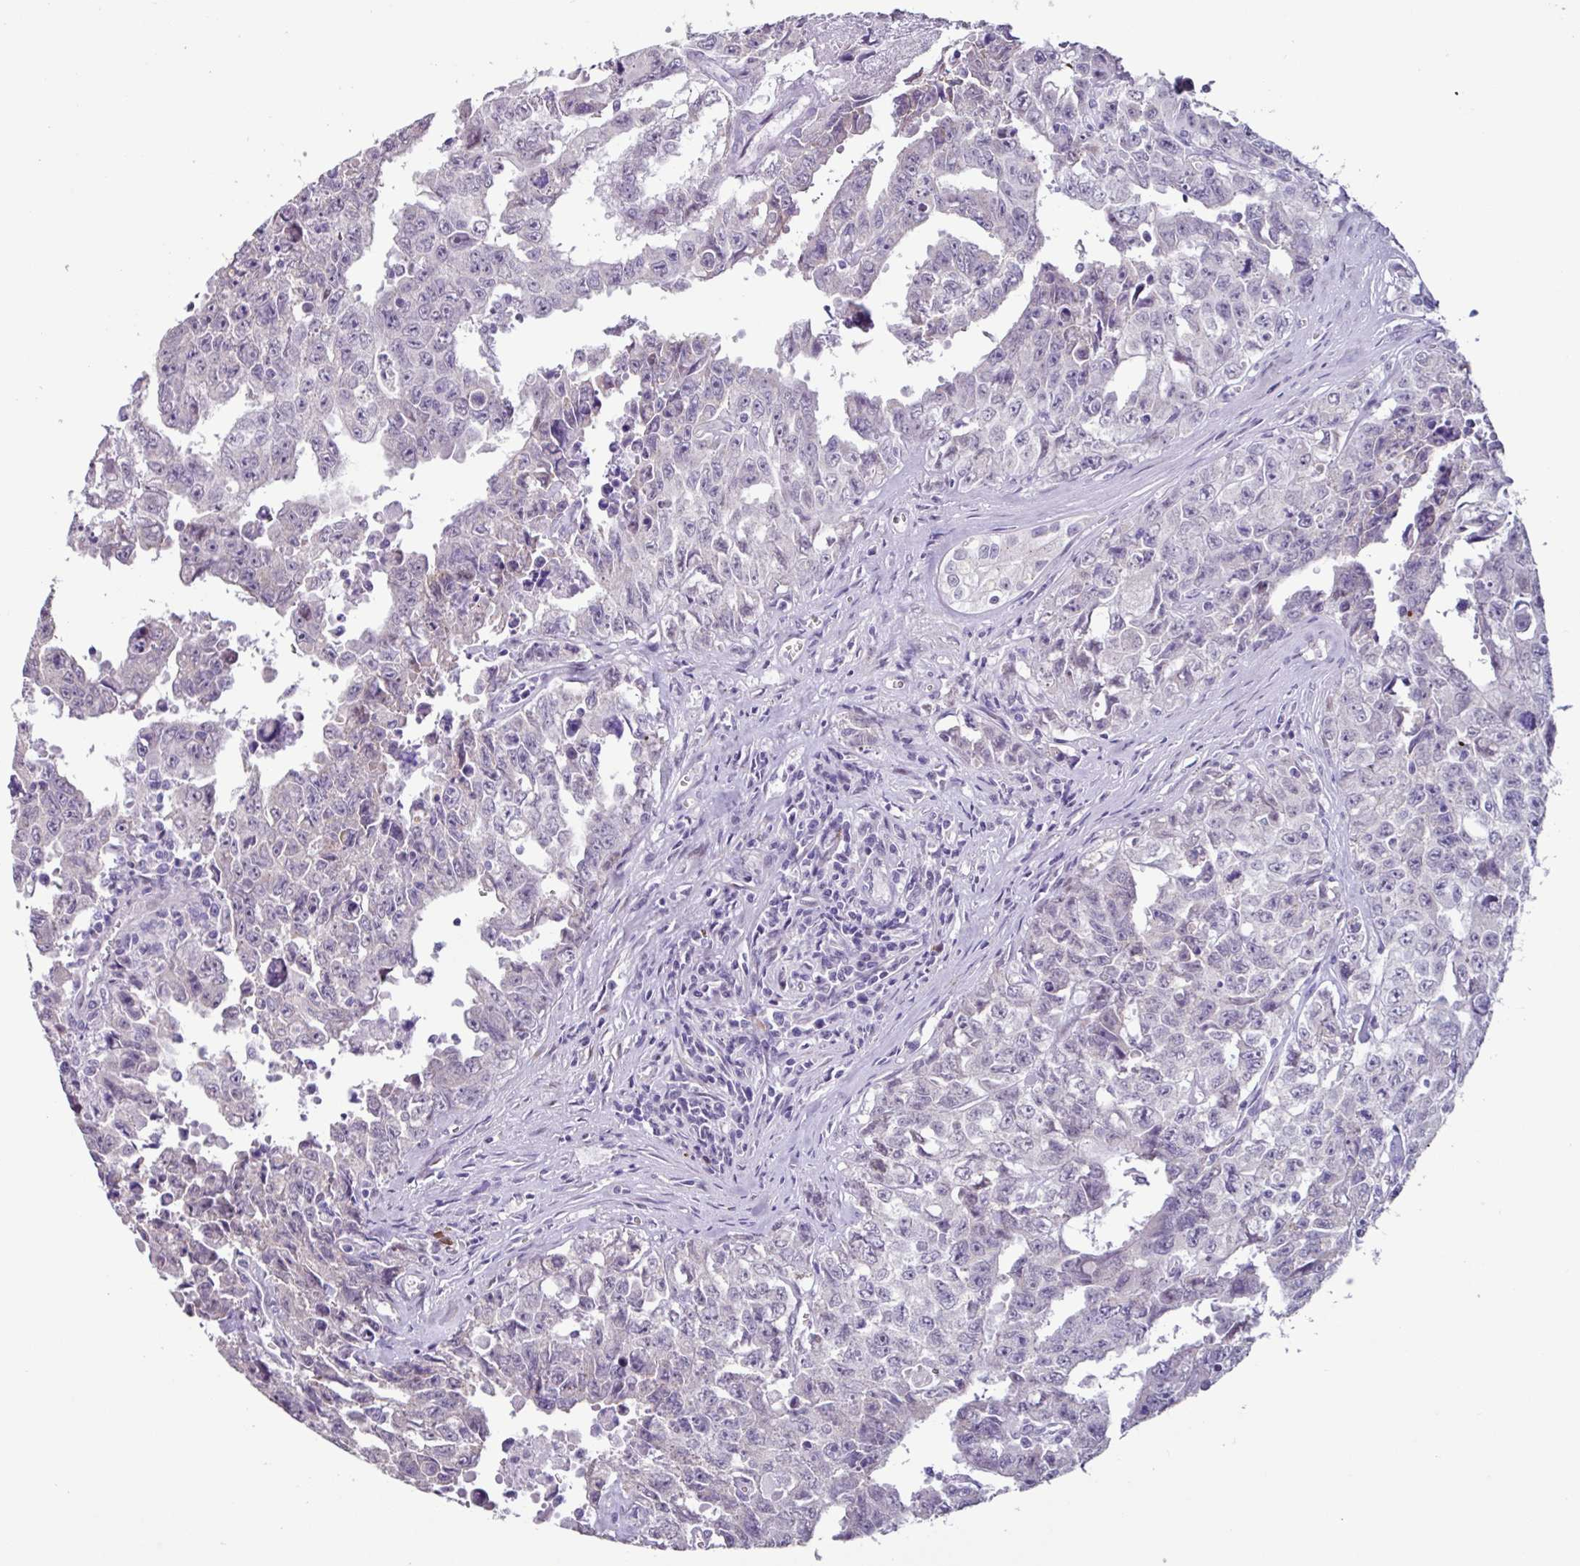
{"staining": {"intensity": "negative", "quantity": "none", "location": "none"}, "tissue": "testis cancer", "cell_type": "Tumor cells", "image_type": "cancer", "snomed": [{"axis": "morphology", "description": "Carcinoma, Embryonal, NOS"}, {"axis": "topography", "description": "Testis"}], "caption": "Image shows no protein positivity in tumor cells of testis cancer tissue. The staining is performed using DAB brown chromogen with nuclei counter-stained in using hematoxylin.", "gene": "OTX1", "patient": {"sex": "male", "age": 24}}